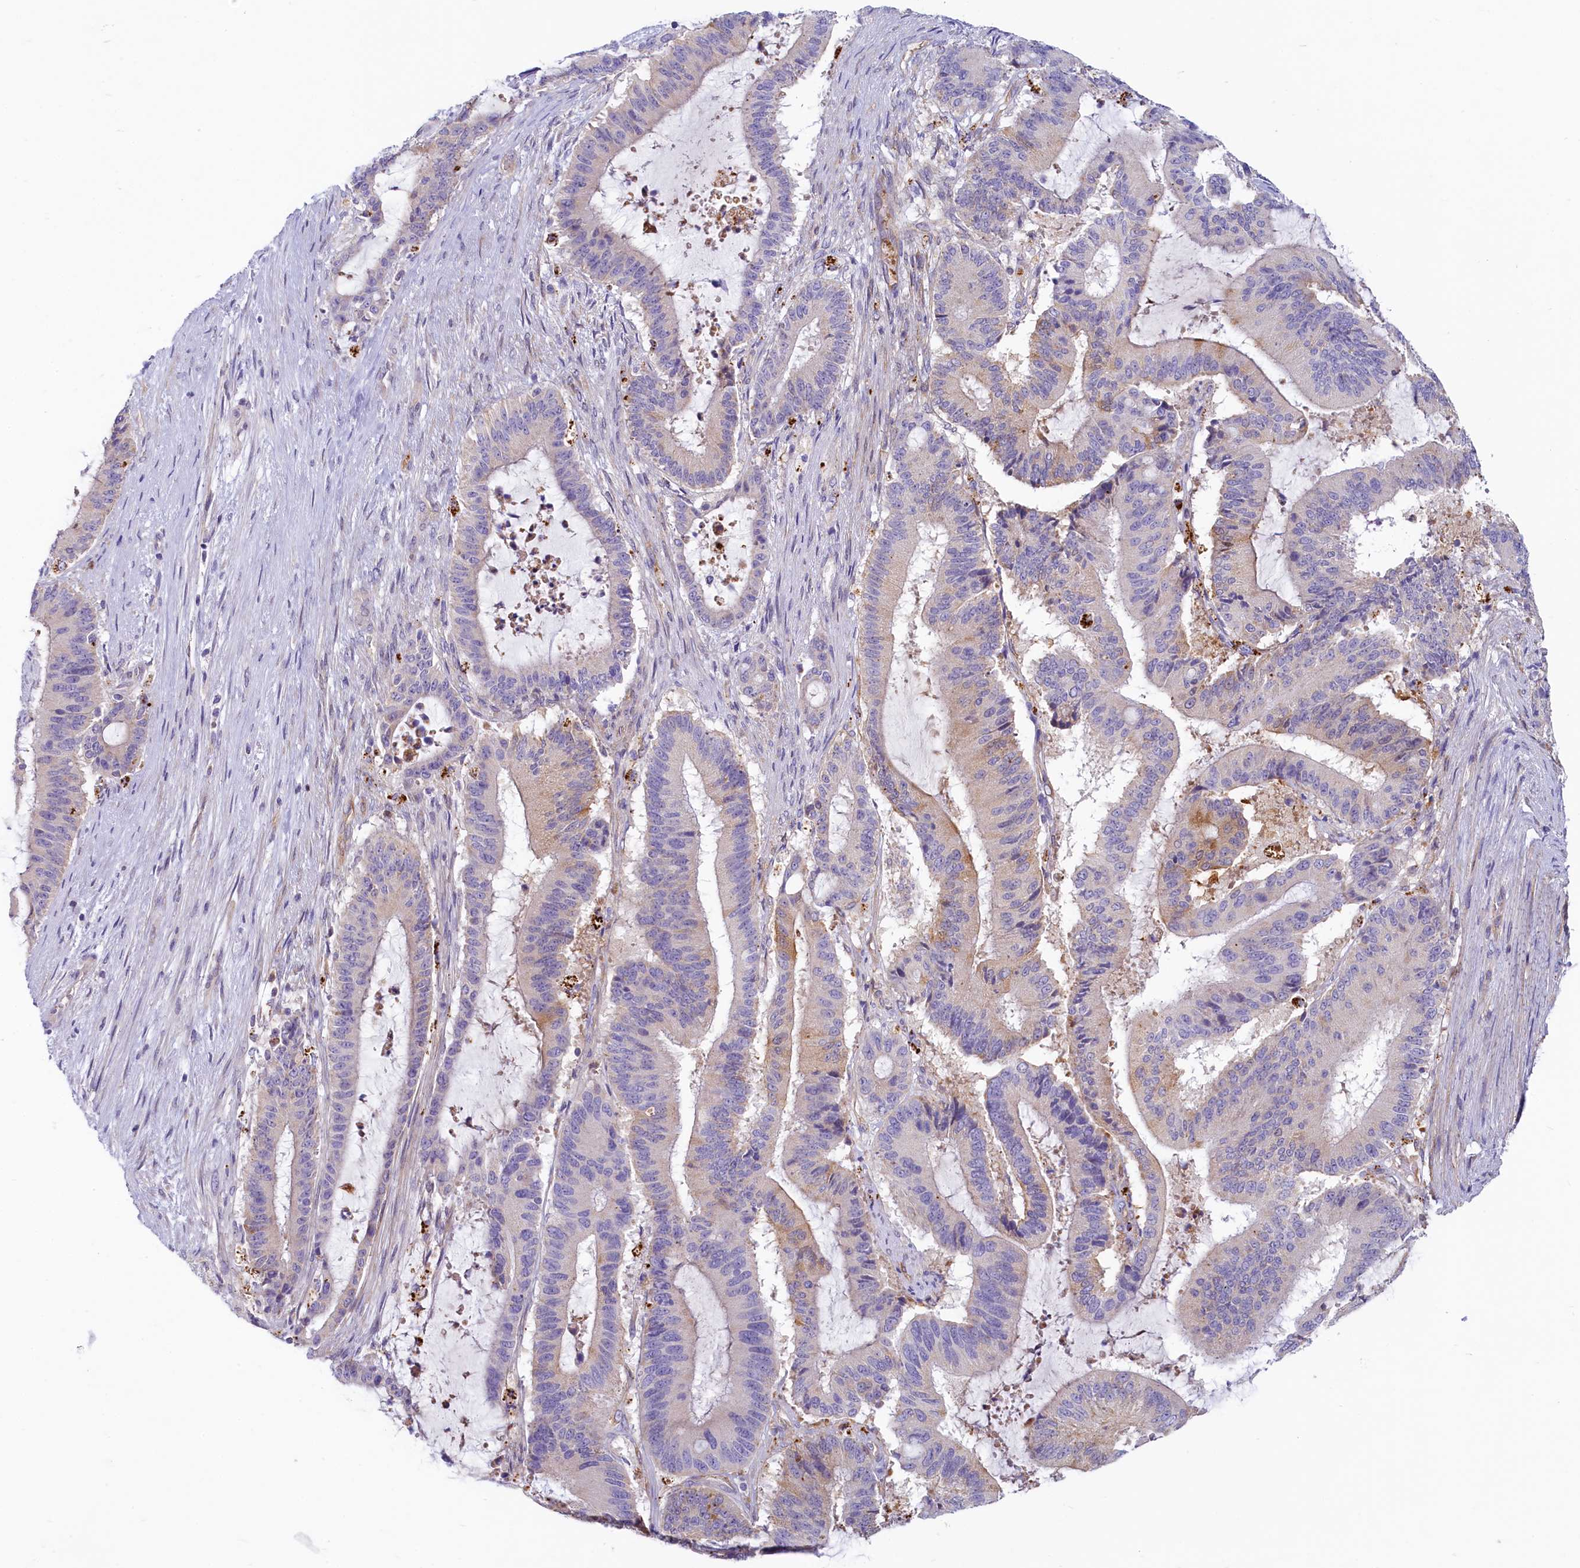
{"staining": {"intensity": "moderate", "quantity": "<25%", "location": "cytoplasmic/membranous"}, "tissue": "liver cancer", "cell_type": "Tumor cells", "image_type": "cancer", "snomed": [{"axis": "morphology", "description": "Normal tissue, NOS"}, {"axis": "morphology", "description": "Cholangiocarcinoma"}, {"axis": "topography", "description": "Liver"}, {"axis": "topography", "description": "Peripheral nerve tissue"}], "caption": "This image shows immunohistochemistry staining of human liver cholangiocarcinoma, with low moderate cytoplasmic/membranous positivity in approximately <25% of tumor cells.", "gene": "LMOD3", "patient": {"sex": "female", "age": 73}}